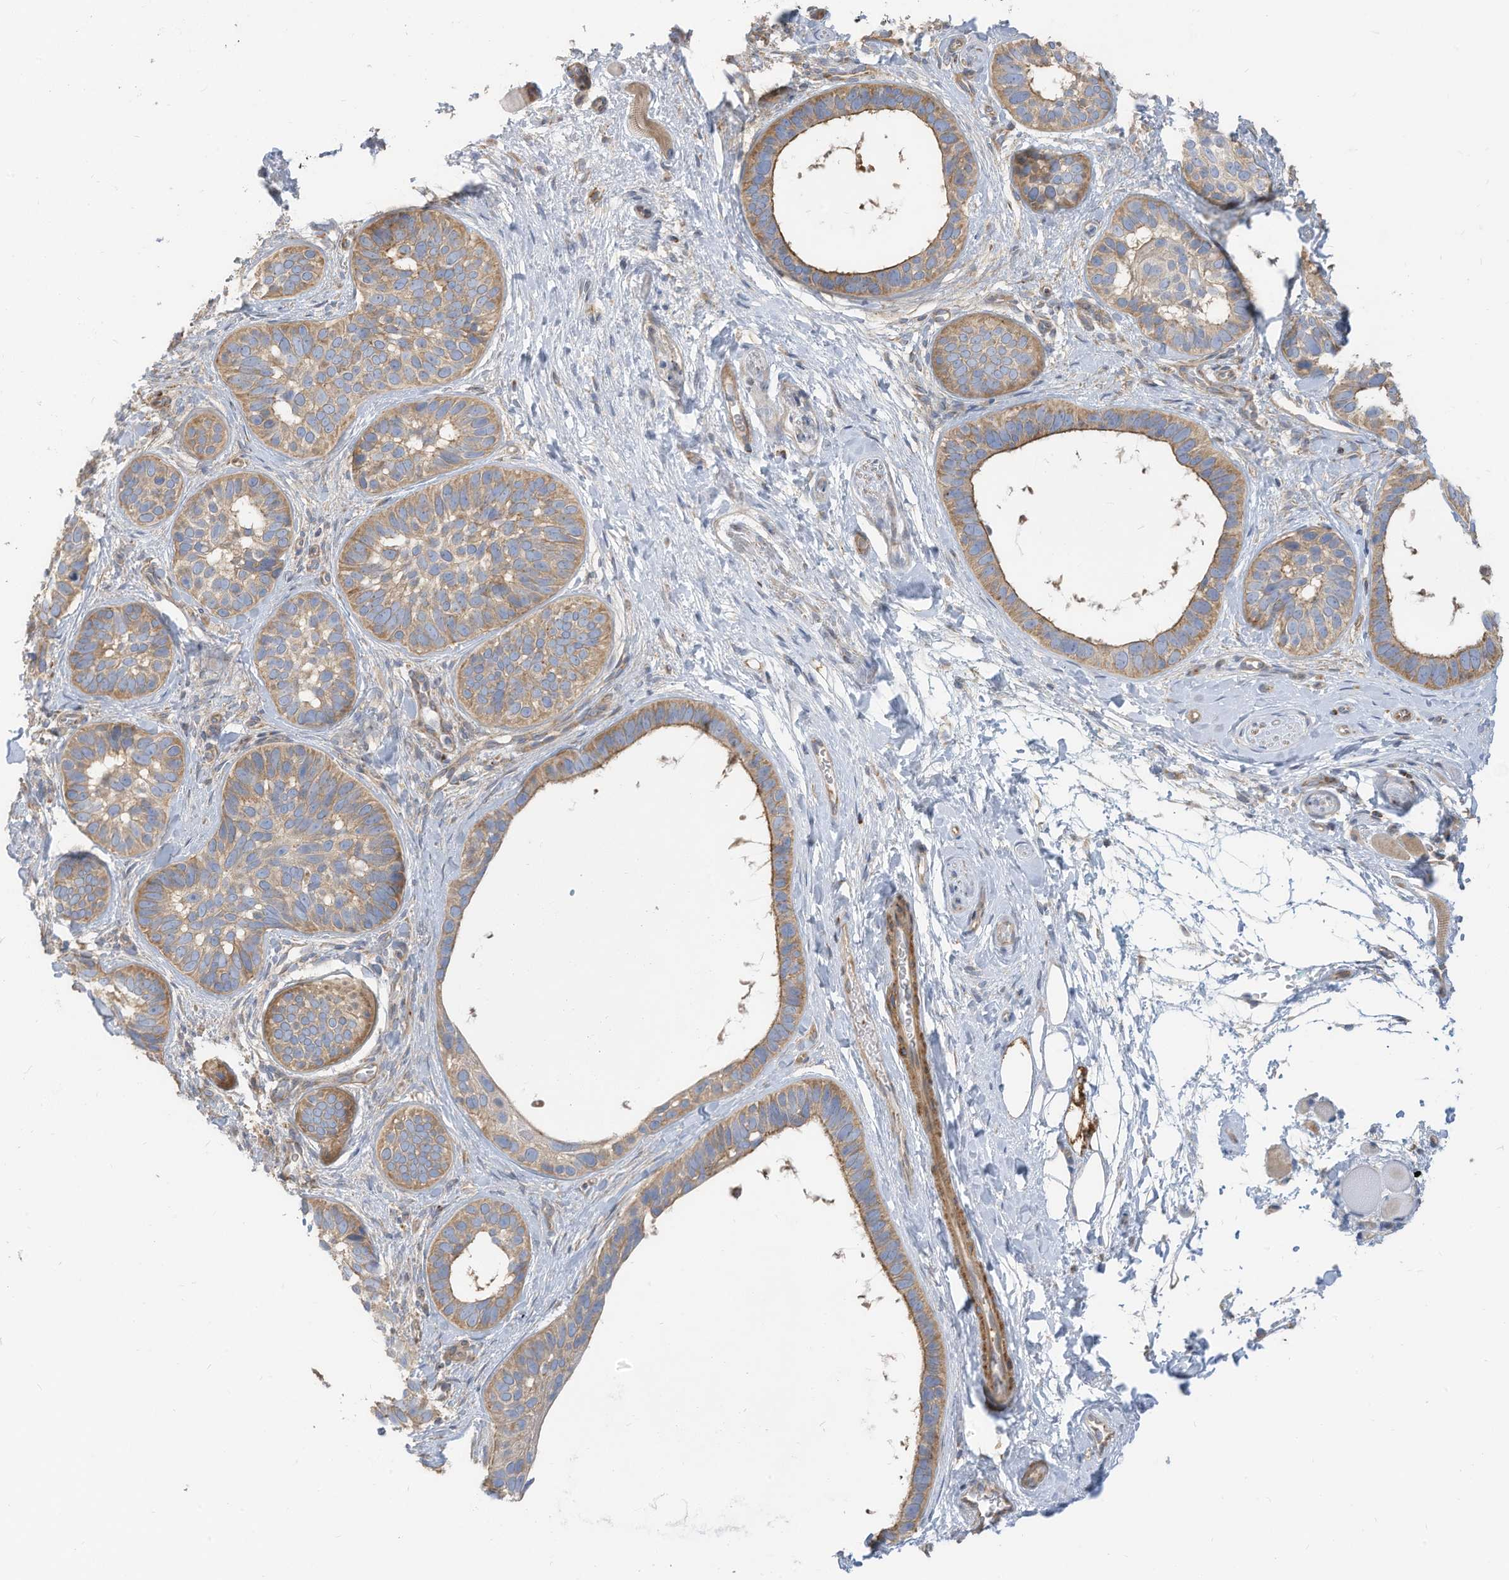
{"staining": {"intensity": "moderate", "quantity": "25%-75%", "location": "cytoplasmic/membranous"}, "tissue": "skin cancer", "cell_type": "Tumor cells", "image_type": "cancer", "snomed": [{"axis": "morphology", "description": "Basal cell carcinoma"}, {"axis": "topography", "description": "Skin"}], "caption": "Skin cancer was stained to show a protein in brown. There is medium levels of moderate cytoplasmic/membranous positivity in approximately 25%-75% of tumor cells.", "gene": "GTPBP2", "patient": {"sex": "male", "age": 62}}